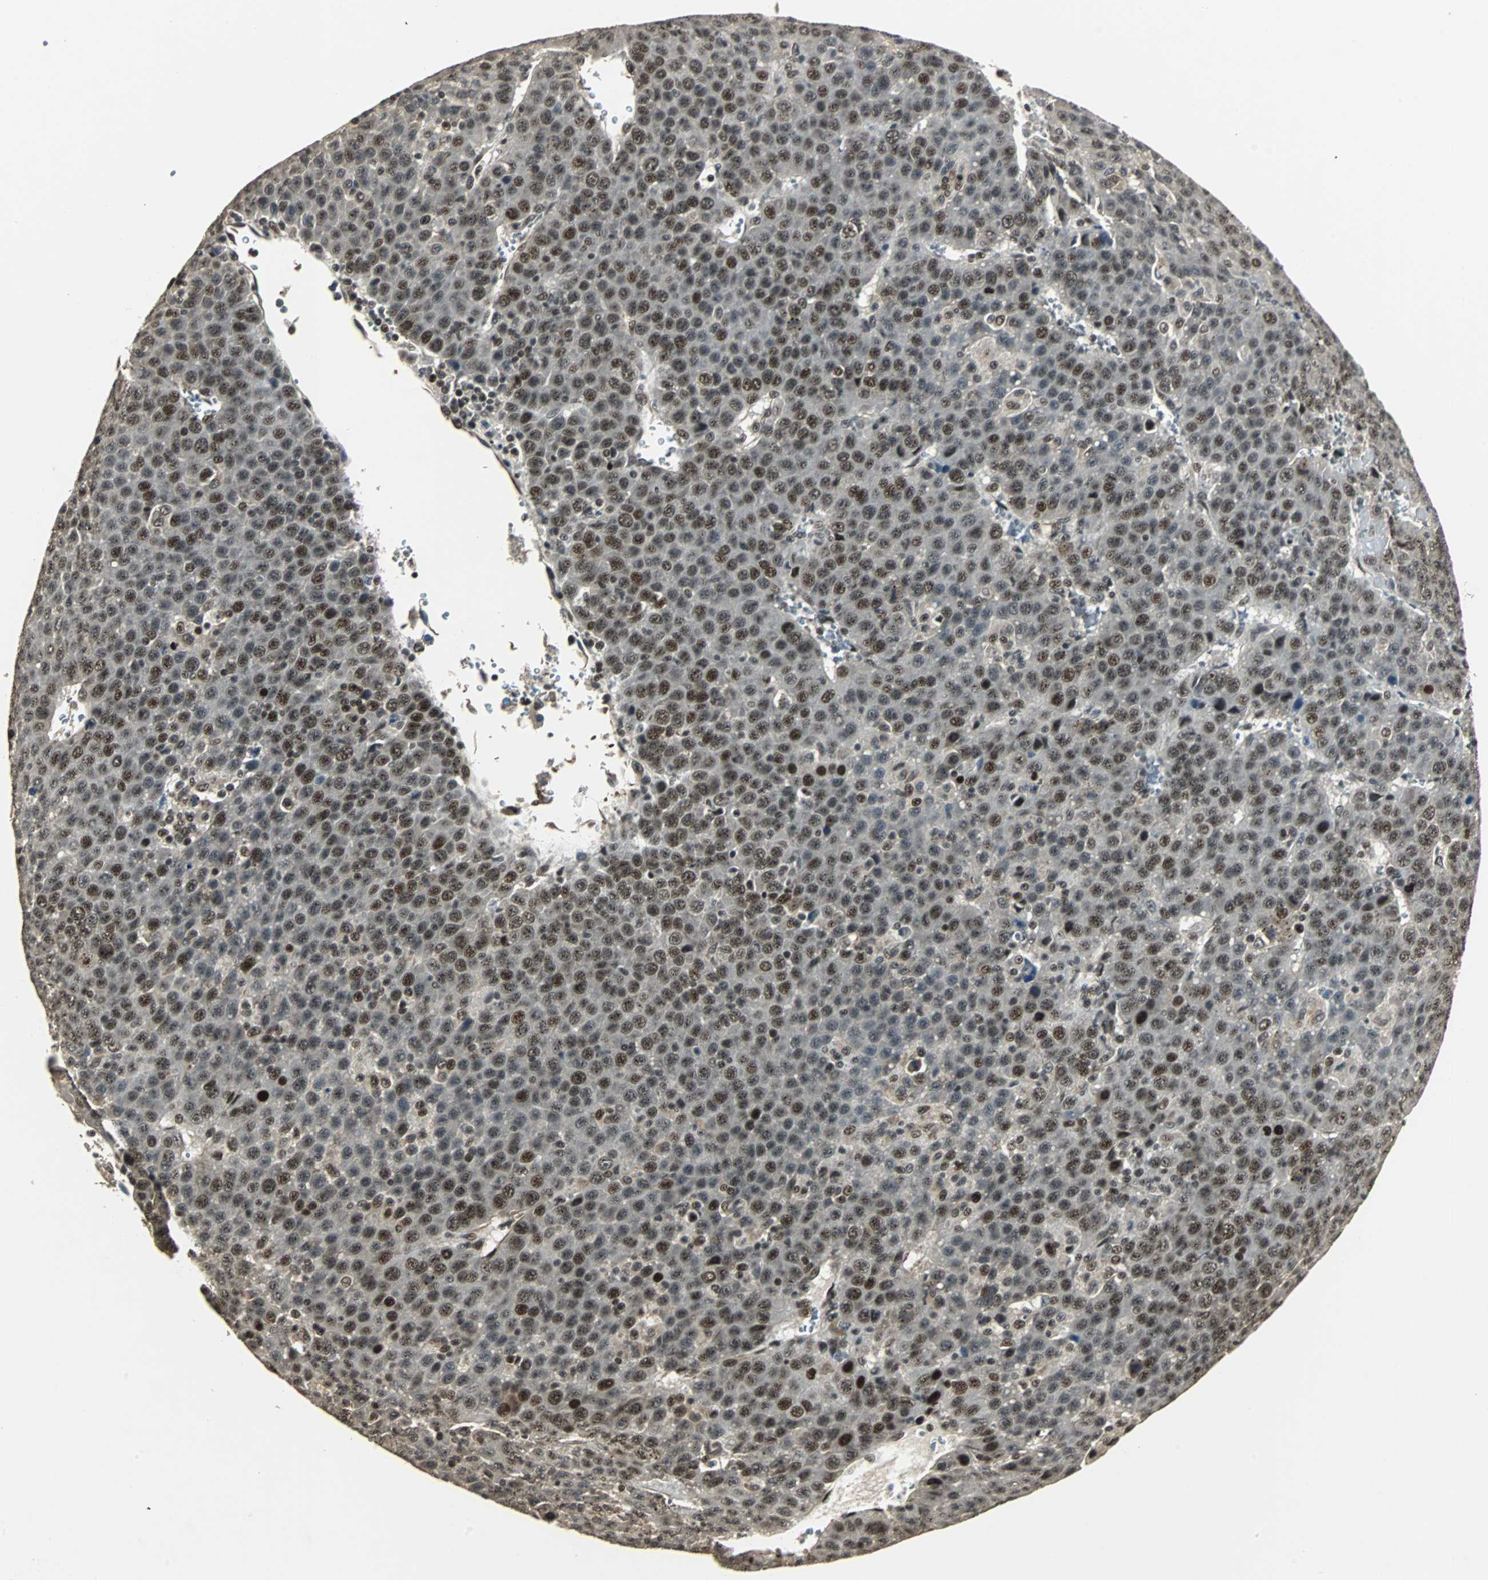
{"staining": {"intensity": "strong", "quantity": ">75%", "location": "nuclear"}, "tissue": "liver cancer", "cell_type": "Tumor cells", "image_type": "cancer", "snomed": [{"axis": "morphology", "description": "Carcinoma, Hepatocellular, NOS"}, {"axis": "topography", "description": "Liver"}], "caption": "IHC image of human liver cancer (hepatocellular carcinoma) stained for a protein (brown), which demonstrates high levels of strong nuclear positivity in approximately >75% of tumor cells.", "gene": "MED4", "patient": {"sex": "female", "age": 53}}